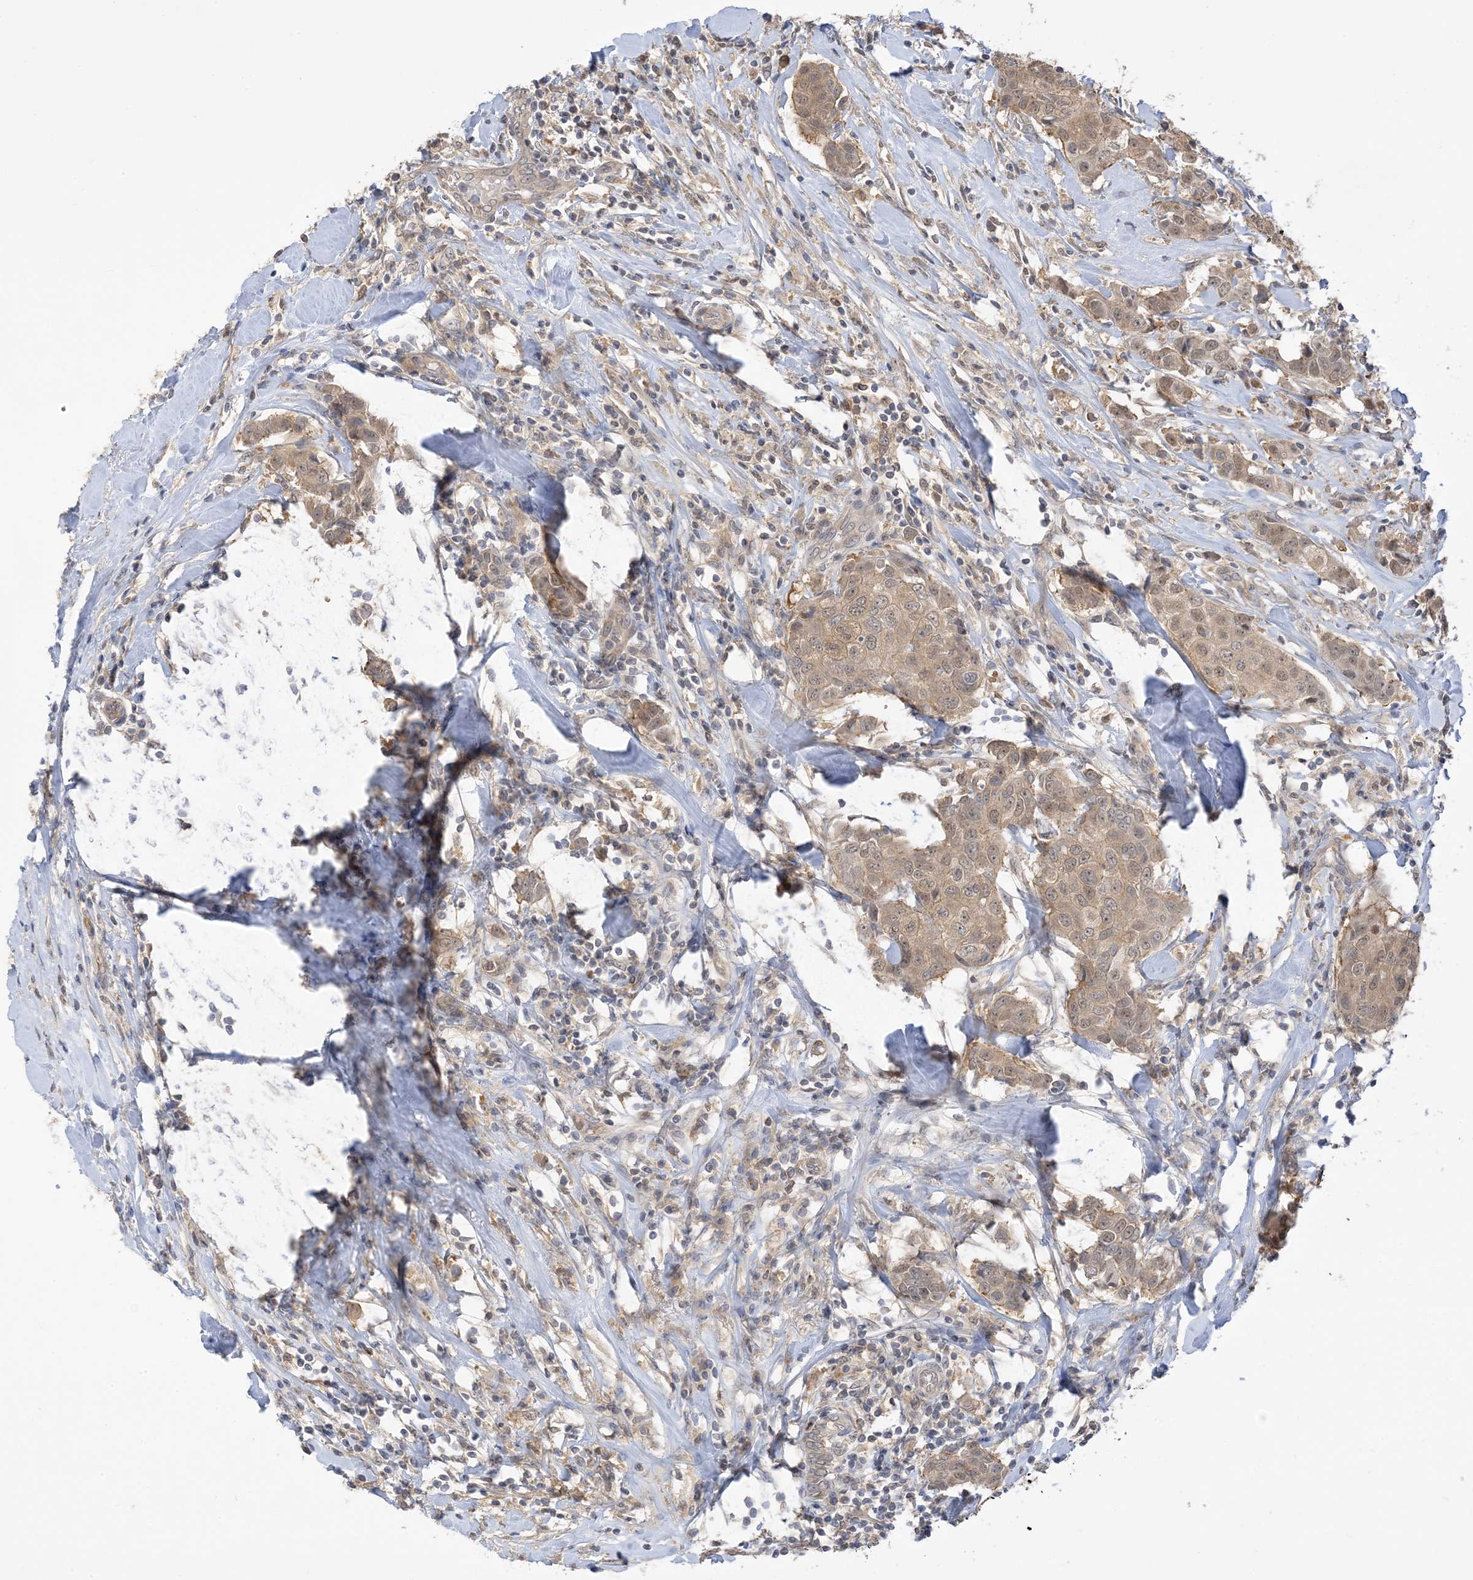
{"staining": {"intensity": "moderate", "quantity": ">75%", "location": "cytoplasmic/membranous,nuclear"}, "tissue": "breast cancer", "cell_type": "Tumor cells", "image_type": "cancer", "snomed": [{"axis": "morphology", "description": "Duct carcinoma"}, {"axis": "topography", "description": "Breast"}], "caption": "An image of intraductal carcinoma (breast) stained for a protein displays moderate cytoplasmic/membranous and nuclear brown staining in tumor cells. (DAB = brown stain, brightfield microscopy at high magnification).", "gene": "WDR26", "patient": {"sex": "female", "age": 80}}